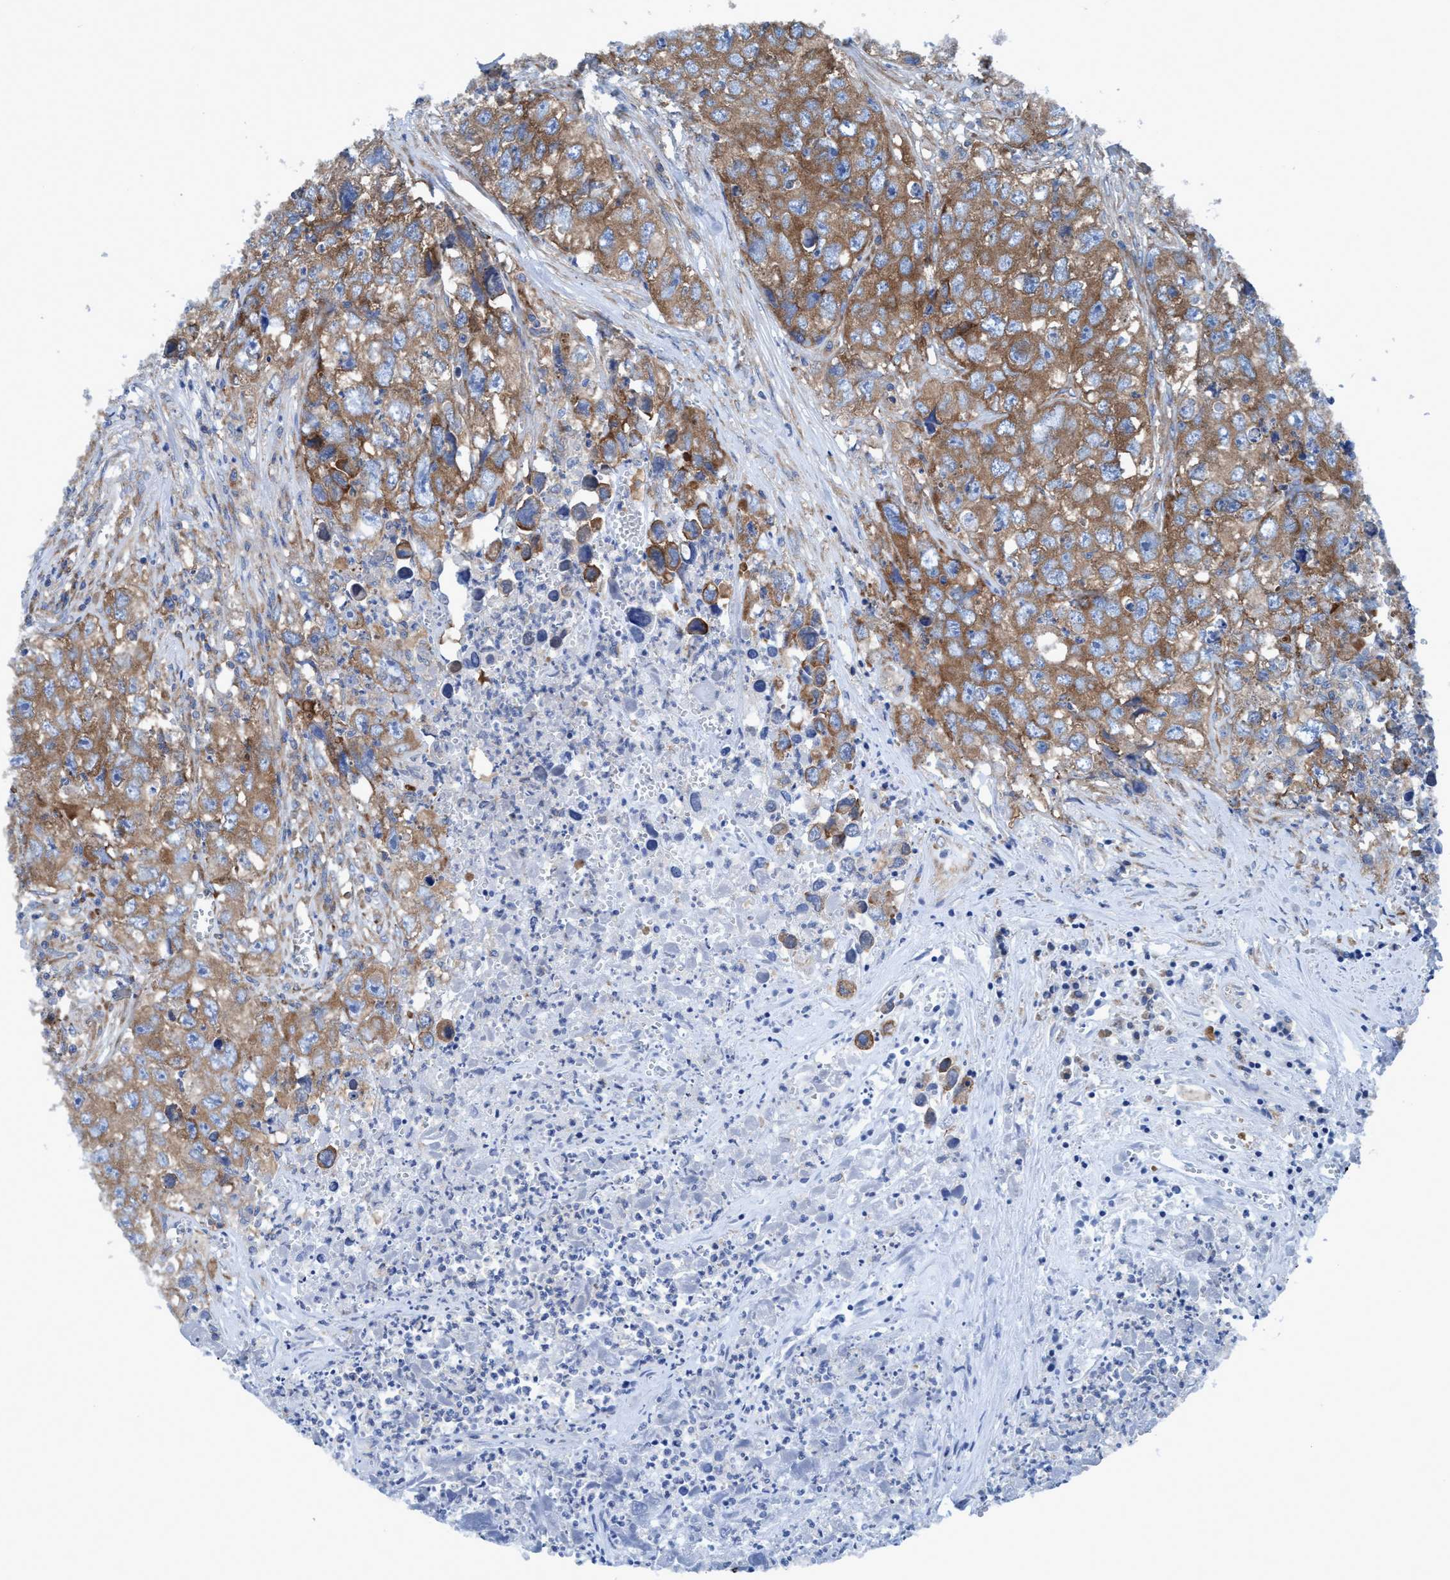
{"staining": {"intensity": "moderate", "quantity": ">75%", "location": "cytoplasmic/membranous"}, "tissue": "testis cancer", "cell_type": "Tumor cells", "image_type": "cancer", "snomed": [{"axis": "morphology", "description": "Seminoma, NOS"}, {"axis": "morphology", "description": "Carcinoma, Embryonal, NOS"}, {"axis": "topography", "description": "Testis"}], "caption": "The immunohistochemical stain shows moderate cytoplasmic/membranous staining in tumor cells of testis embryonal carcinoma tissue. The staining was performed using DAB (3,3'-diaminobenzidine) to visualize the protein expression in brown, while the nuclei were stained in blue with hematoxylin (Magnification: 20x).", "gene": "NMT1", "patient": {"sex": "male", "age": 43}}